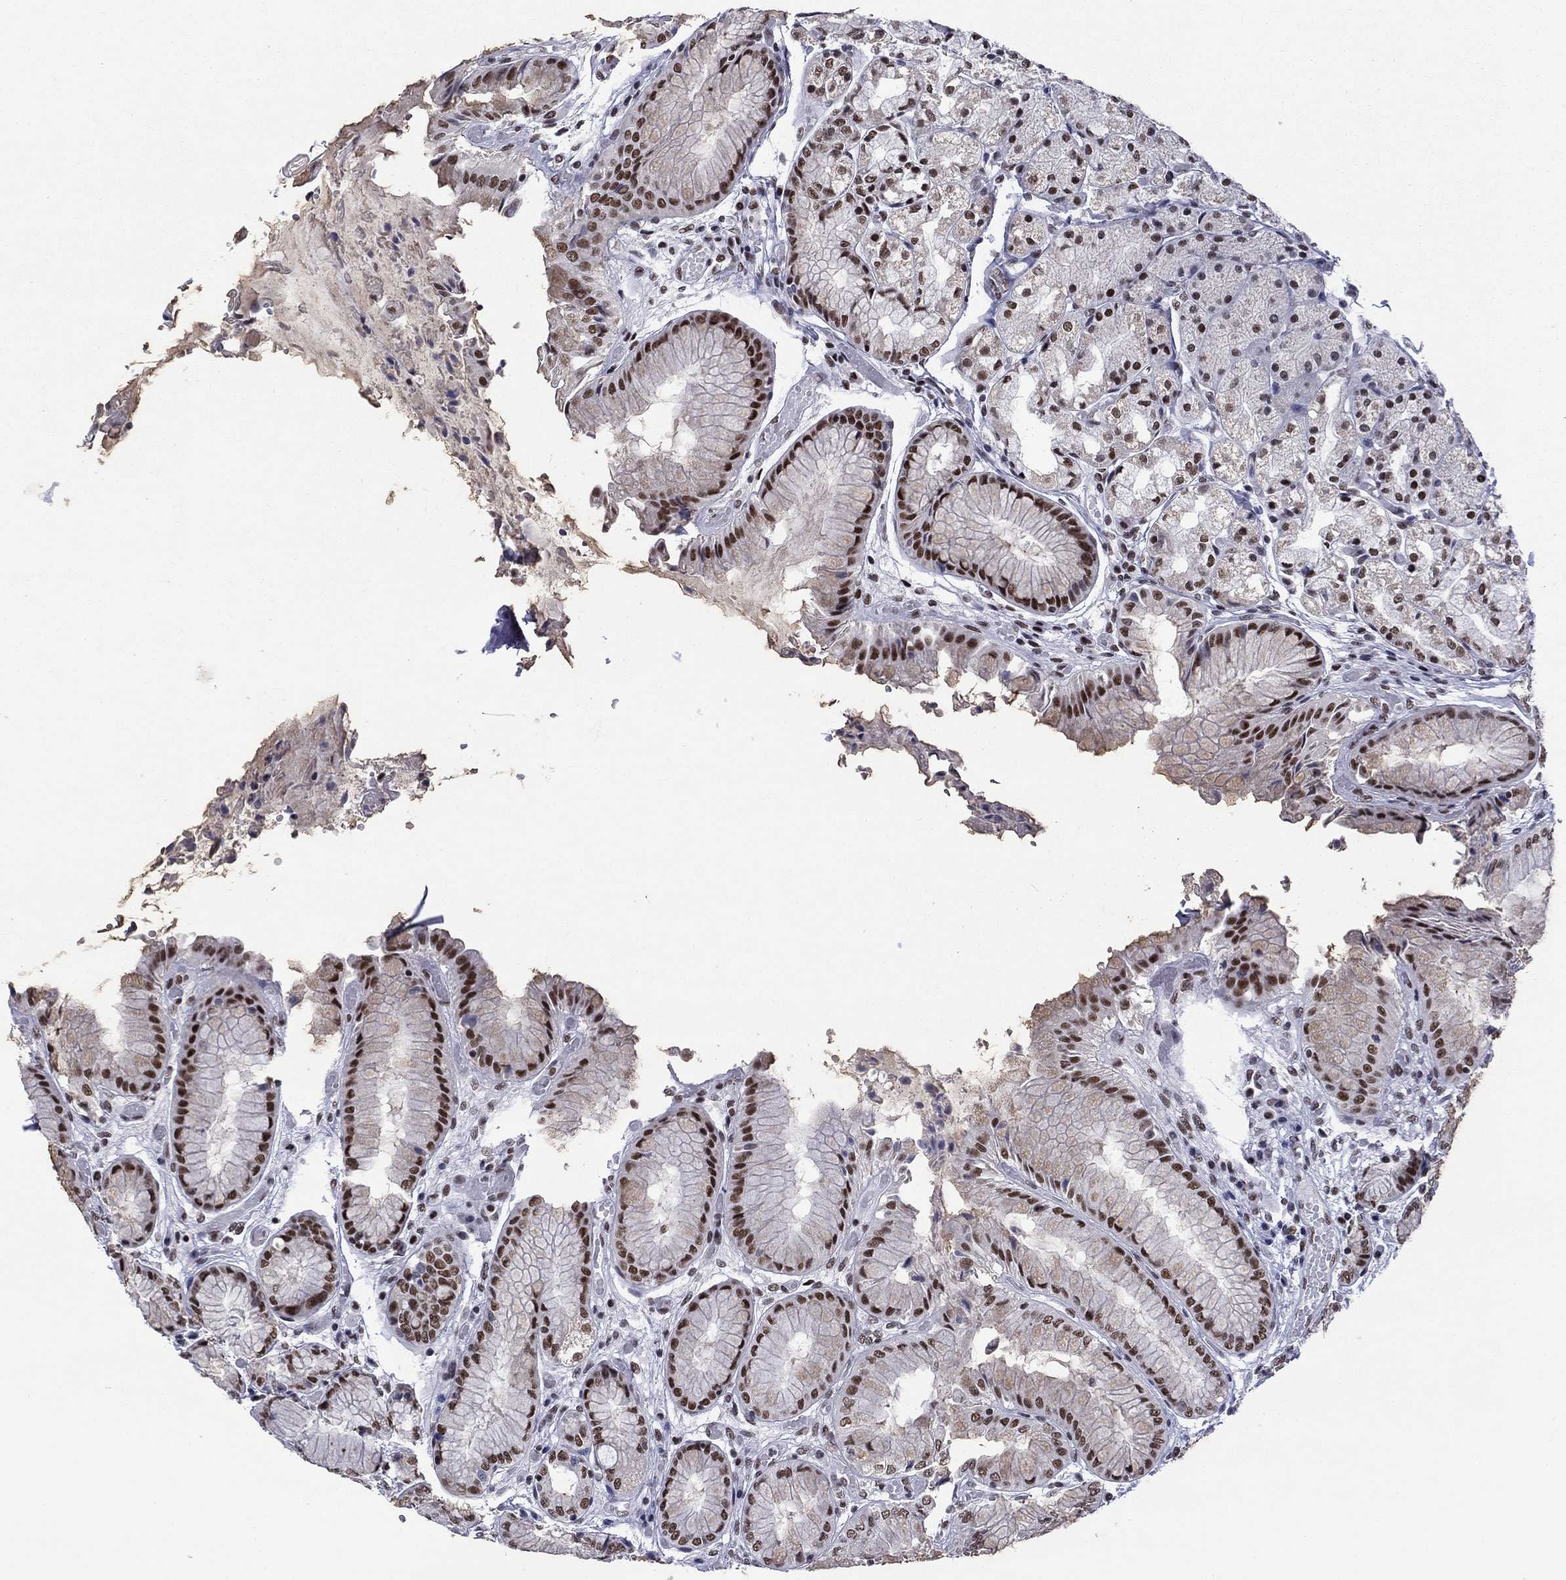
{"staining": {"intensity": "strong", "quantity": "25%-75%", "location": "nuclear"}, "tissue": "stomach", "cell_type": "Glandular cells", "image_type": "normal", "snomed": [{"axis": "morphology", "description": "Normal tissue, NOS"}, {"axis": "topography", "description": "Stomach, upper"}], "caption": "Immunohistochemistry of normal stomach displays high levels of strong nuclear positivity in approximately 25%-75% of glandular cells.", "gene": "ETV5", "patient": {"sex": "male", "age": 72}}